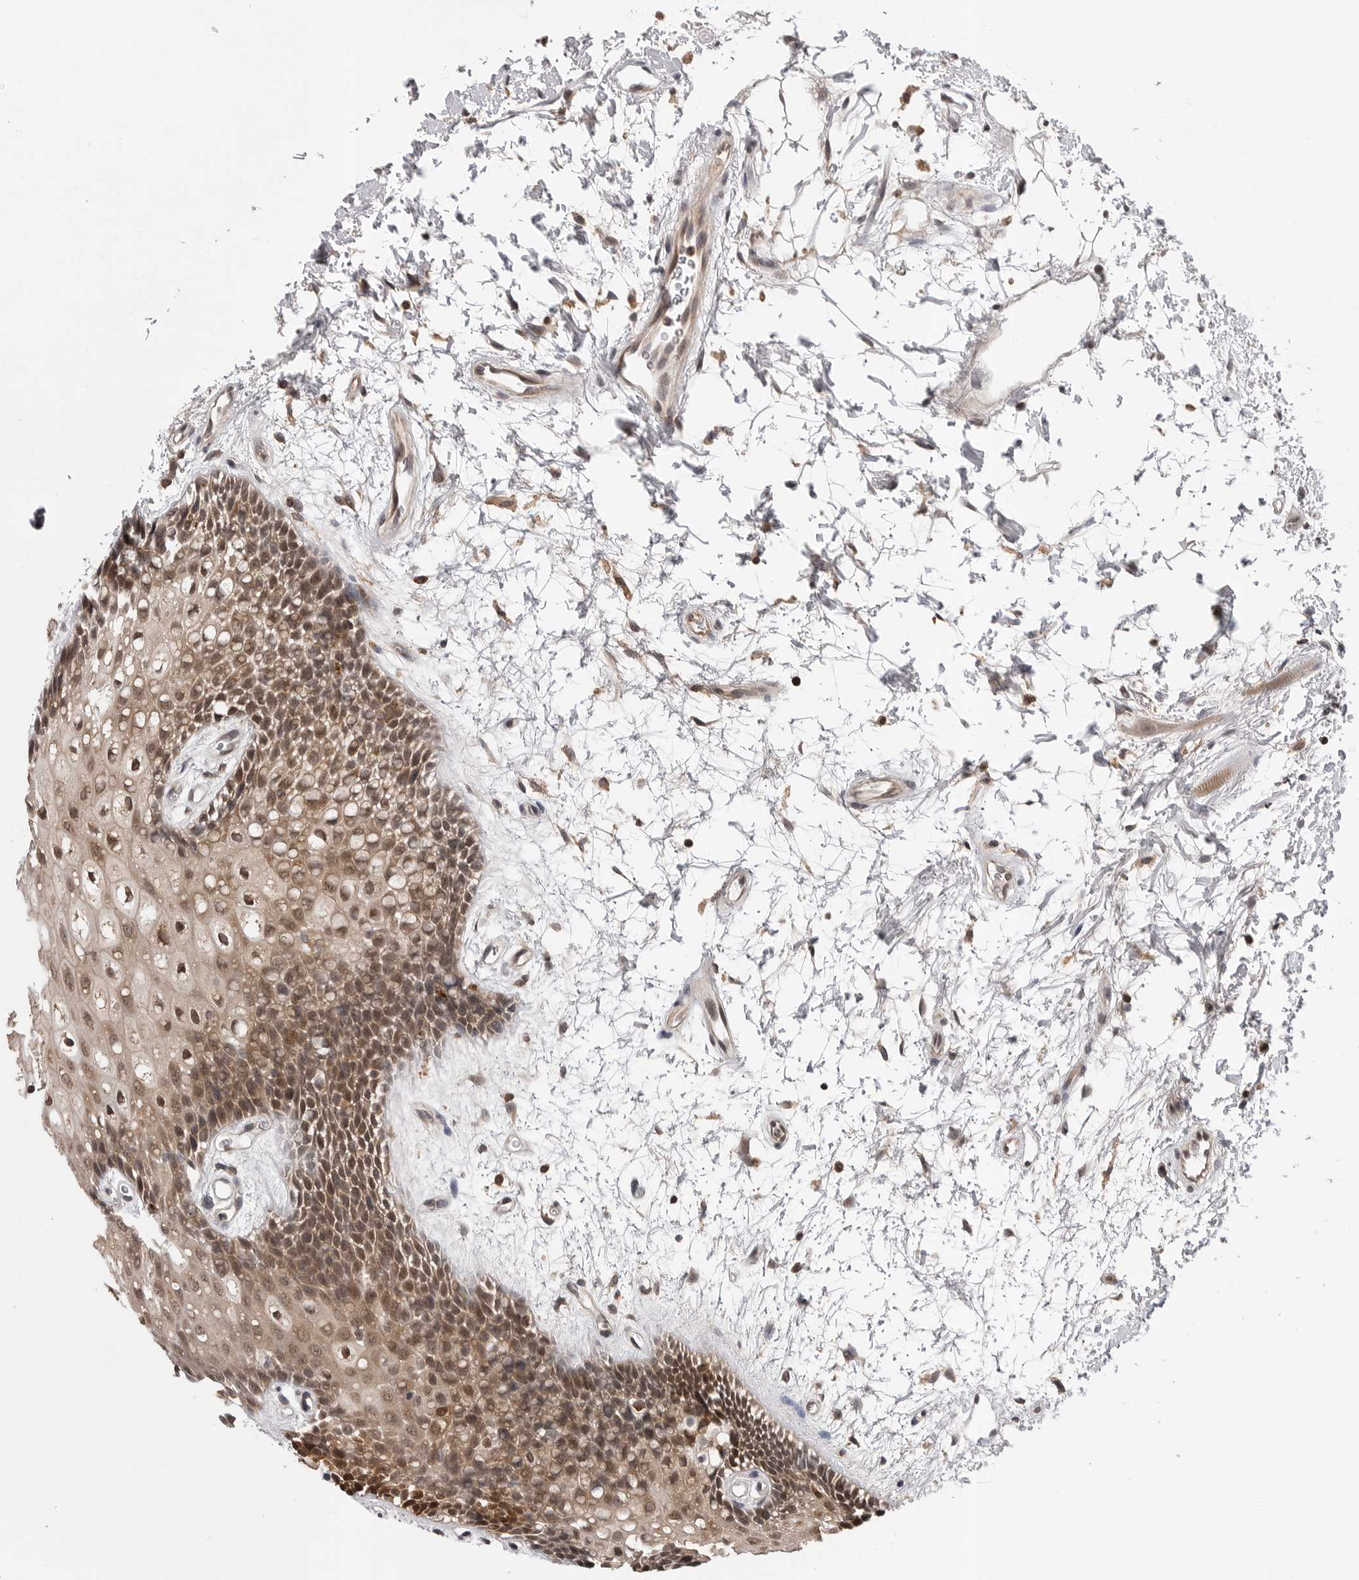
{"staining": {"intensity": "moderate", "quantity": ">75%", "location": "cytoplasmic/membranous,nuclear"}, "tissue": "oral mucosa", "cell_type": "Squamous epithelial cells", "image_type": "normal", "snomed": [{"axis": "morphology", "description": "Normal tissue, NOS"}, {"axis": "topography", "description": "Skeletal muscle"}, {"axis": "topography", "description": "Oral tissue"}, {"axis": "topography", "description": "Peripheral nerve tissue"}], "caption": "Brown immunohistochemical staining in normal human oral mucosa shows moderate cytoplasmic/membranous,nuclear staining in about >75% of squamous epithelial cells. (Brightfield microscopy of DAB IHC at high magnification).", "gene": "AOAH", "patient": {"sex": "female", "age": 84}}